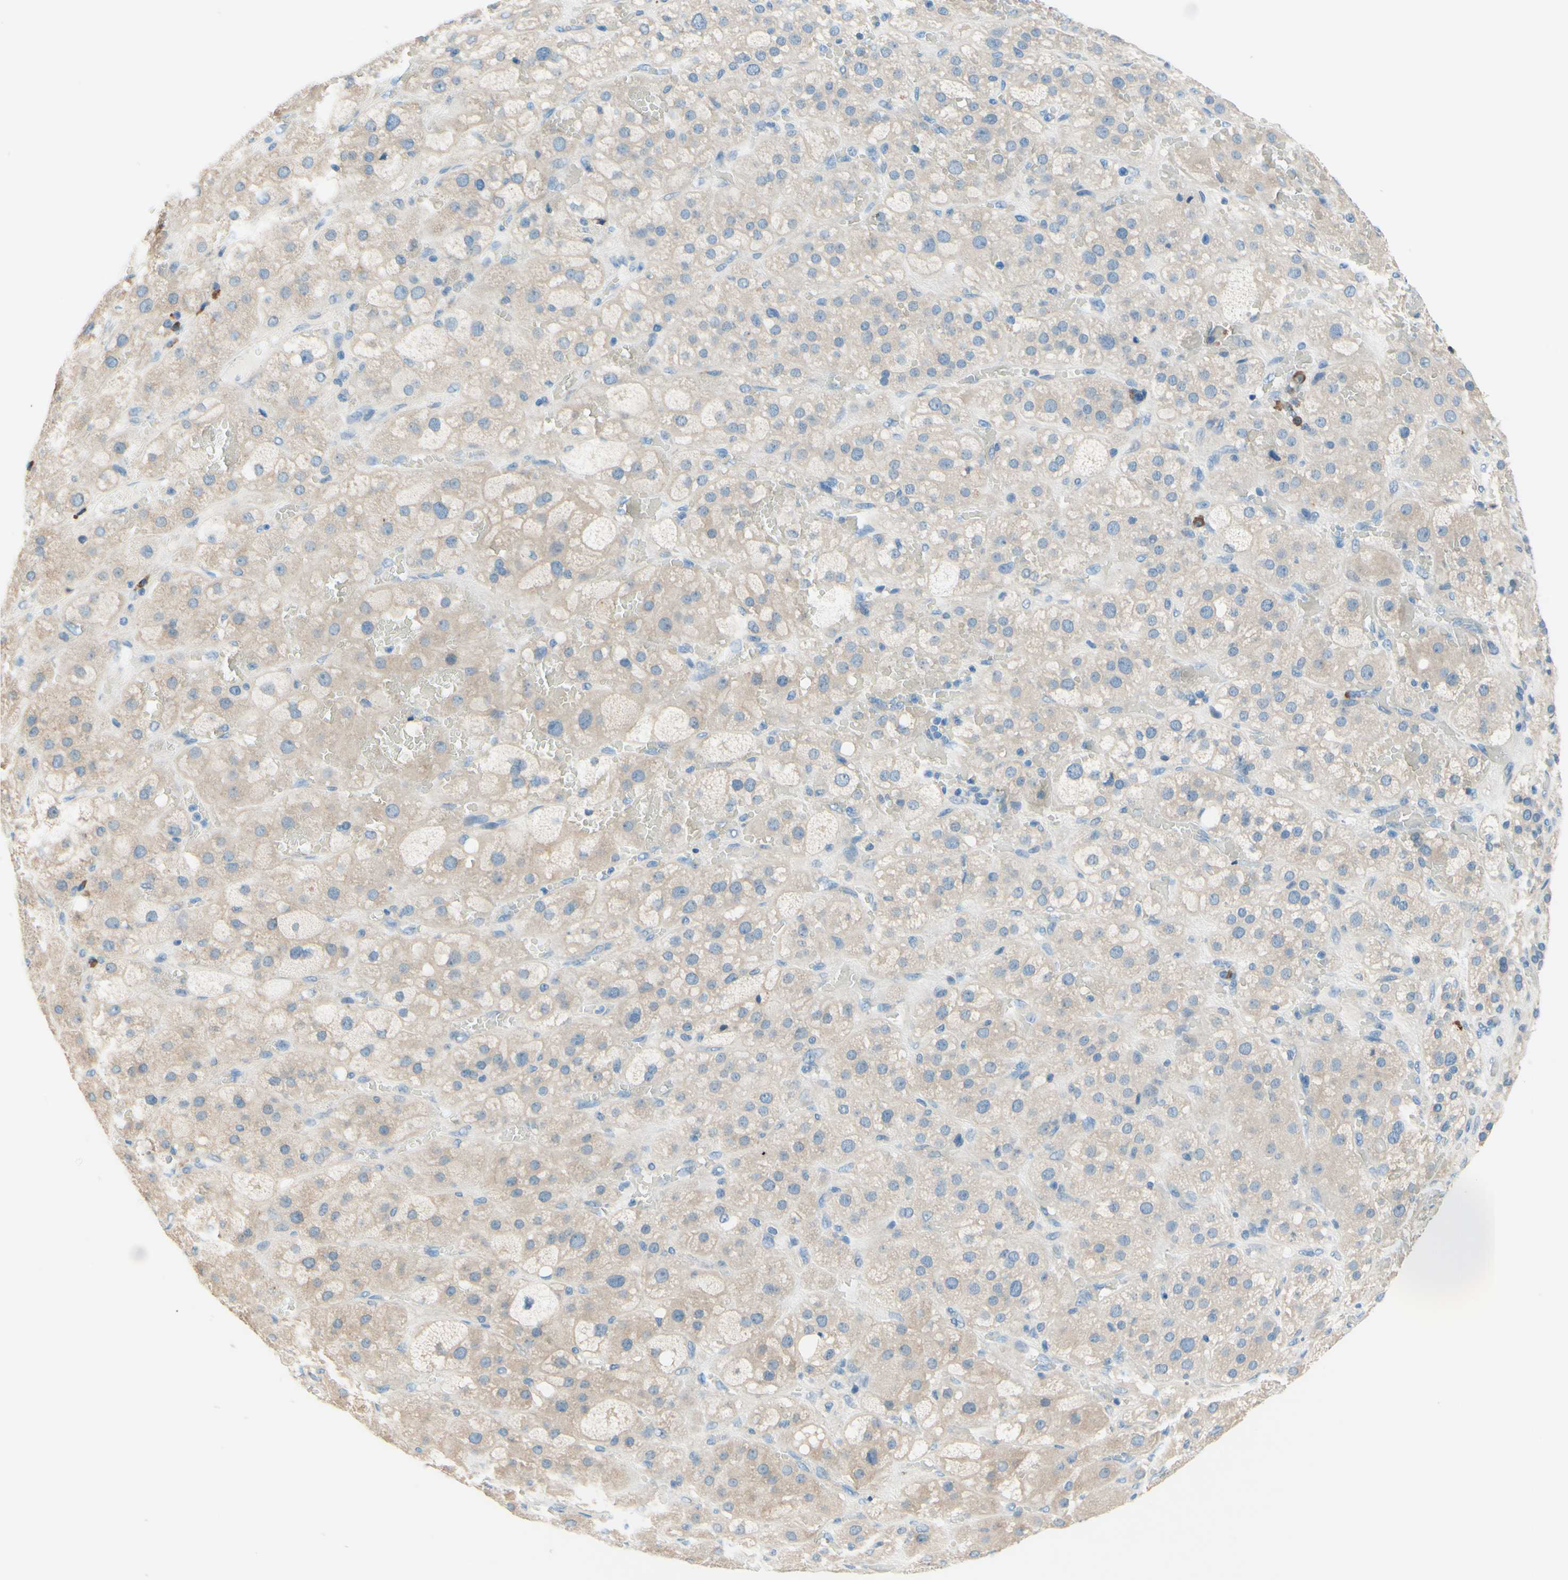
{"staining": {"intensity": "weak", "quantity": "25%-75%", "location": "cytoplasmic/membranous"}, "tissue": "adrenal gland", "cell_type": "Glandular cells", "image_type": "normal", "snomed": [{"axis": "morphology", "description": "Normal tissue, NOS"}, {"axis": "topography", "description": "Adrenal gland"}], "caption": "Normal adrenal gland shows weak cytoplasmic/membranous positivity in approximately 25%-75% of glandular cells.", "gene": "PASD1", "patient": {"sex": "female", "age": 47}}